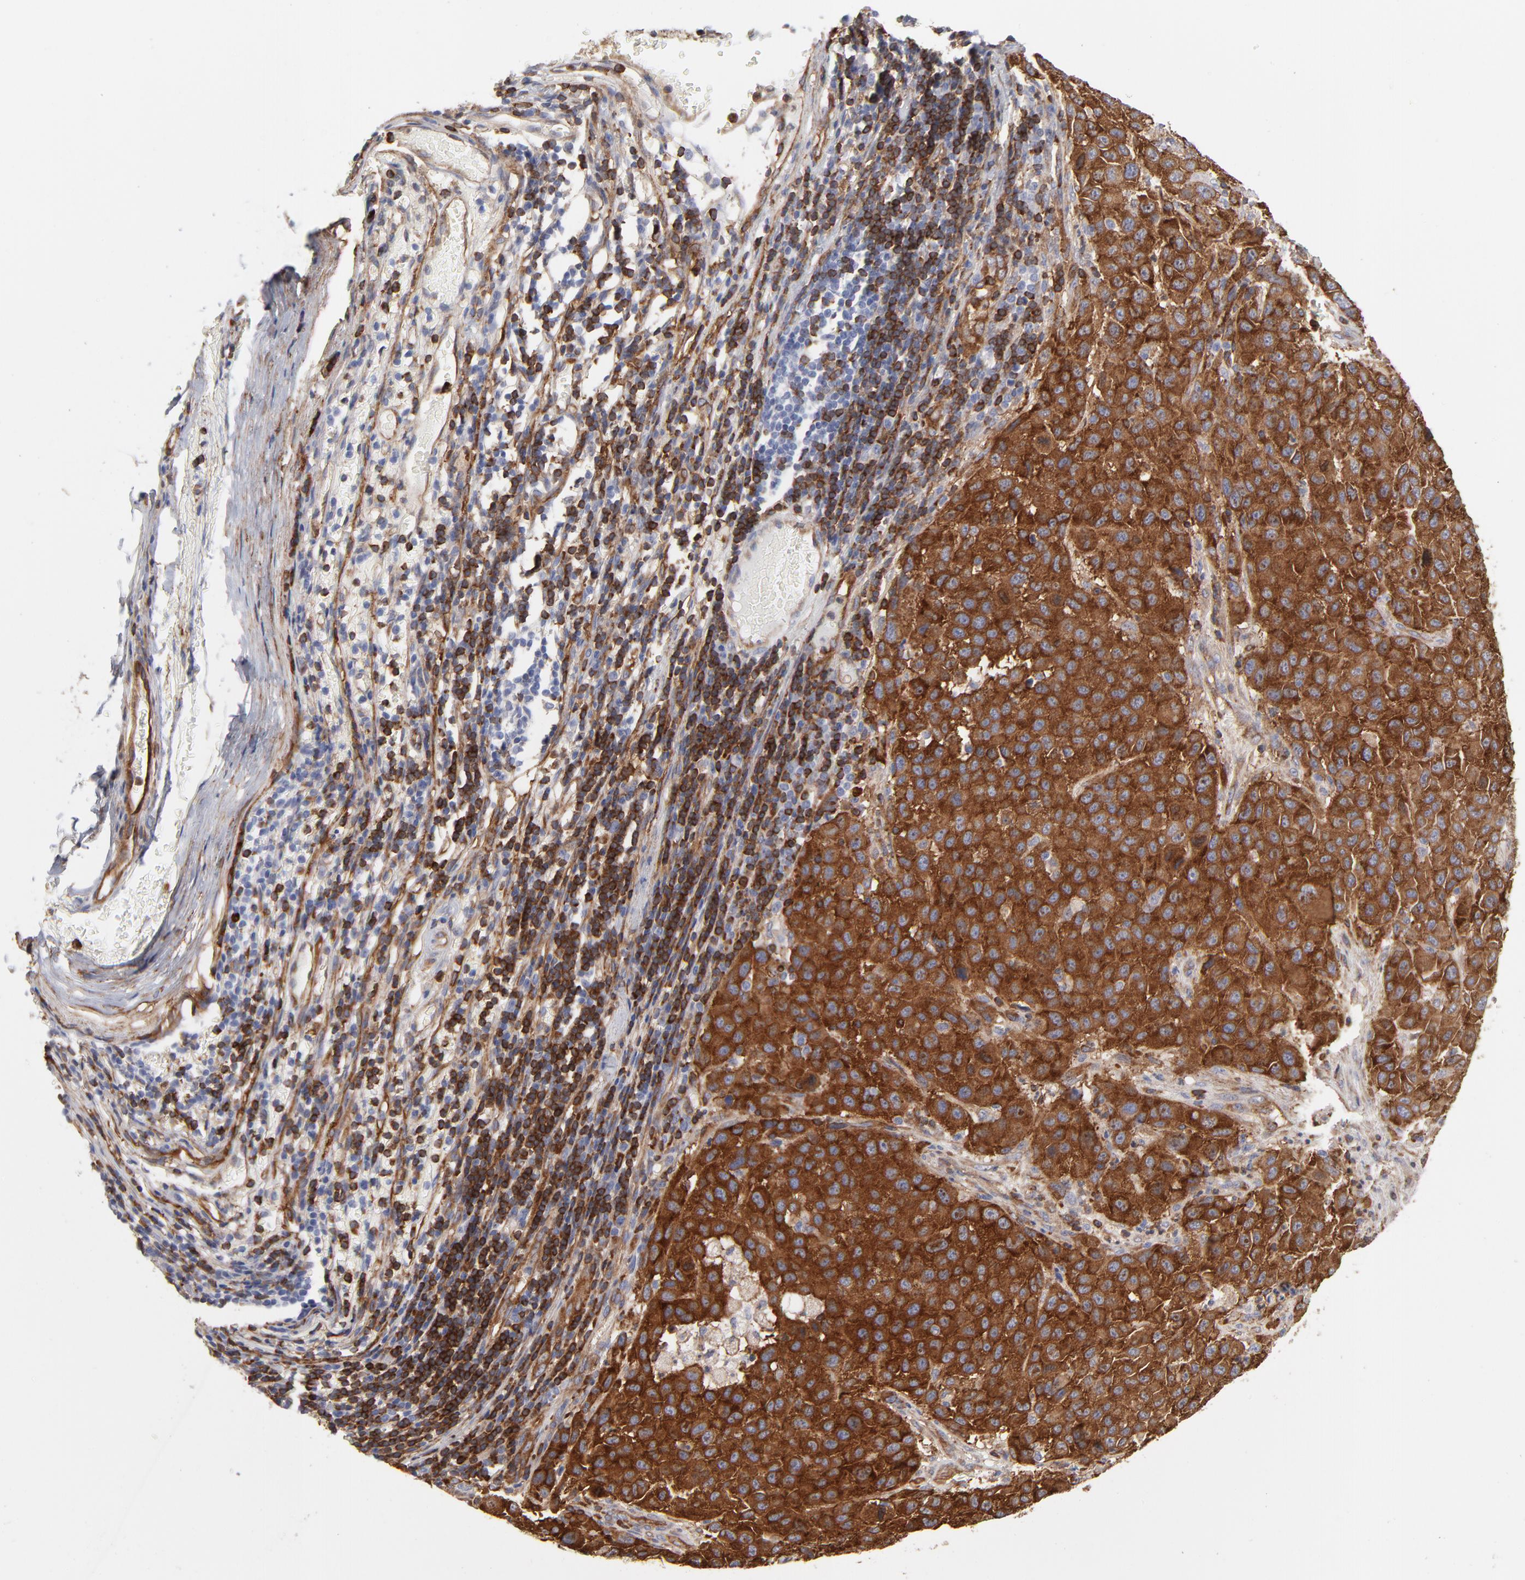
{"staining": {"intensity": "strong", "quantity": ">75%", "location": "cytoplasmic/membranous"}, "tissue": "melanoma", "cell_type": "Tumor cells", "image_type": "cancer", "snomed": [{"axis": "morphology", "description": "Malignant melanoma, Metastatic site"}, {"axis": "topography", "description": "Lymph node"}], "caption": "This image reveals malignant melanoma (metastatic site) stained with IHC to label a protein in brown. The cytoplasmic/membranous of tumor cells show strong positivity for the protein. Nuclei are counter-stained blue.", "gene": "PXN", "patient": {"sex": "male", "age": 61}}